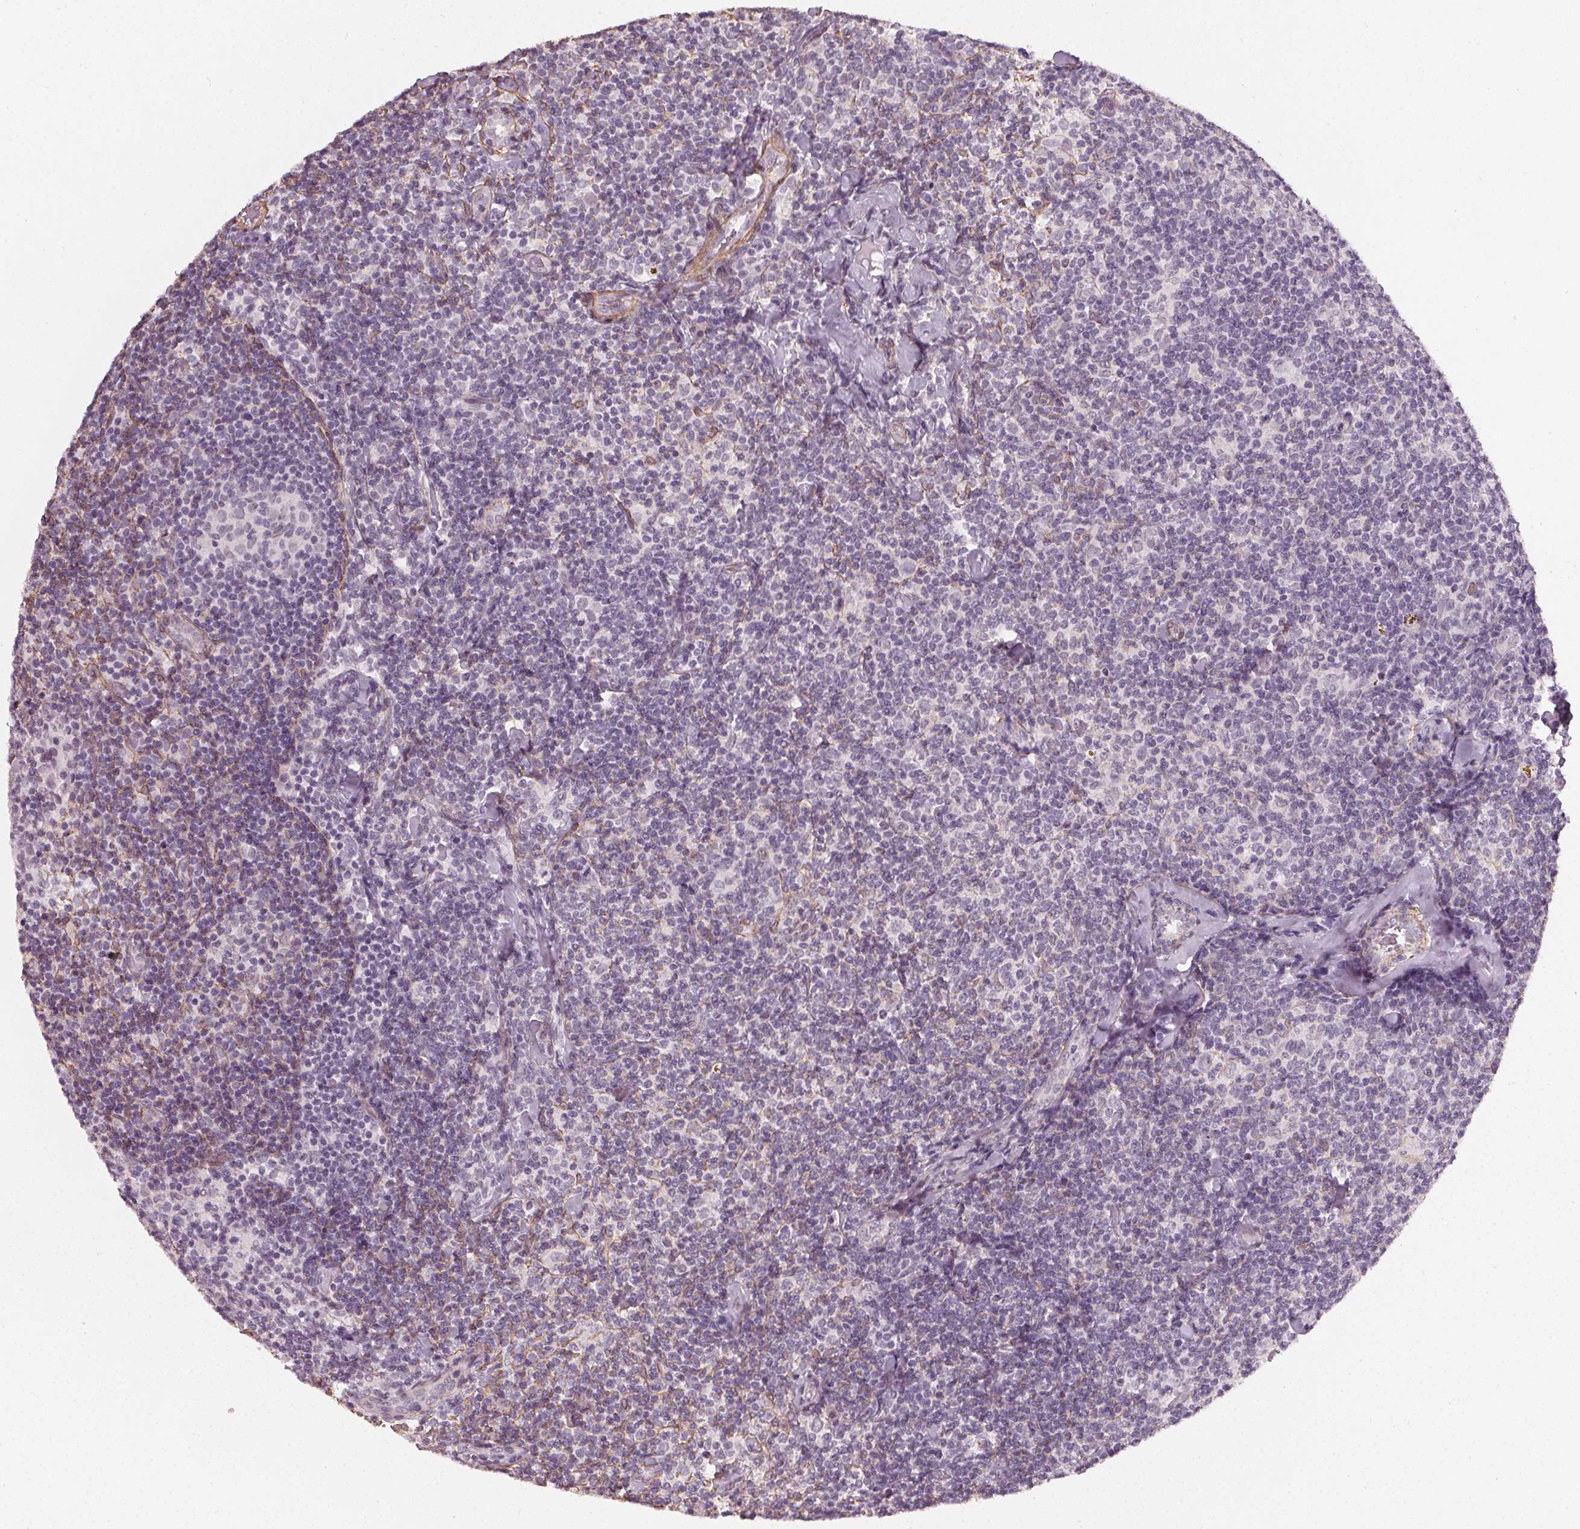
{"staining": {"intensity": "negative", "quantity": "none", "location": "none"}, "tissue": "lymphoma", "cell_type": "Tumor cells", "image_type": "cancer", "snomed": [{"axis": "morphology", "description": "Malignant lymphoma, non-Hodgkin's type, Low grade"}, {"axis": "topography", "description": "Lymph node"}], "caption": "Human lymphoma stained for a protein using immunohistochemistry (IHC) shows no expression in tumor cells.", "gene": "PKP1", "patient": {"sex": "female", "age": 56}}